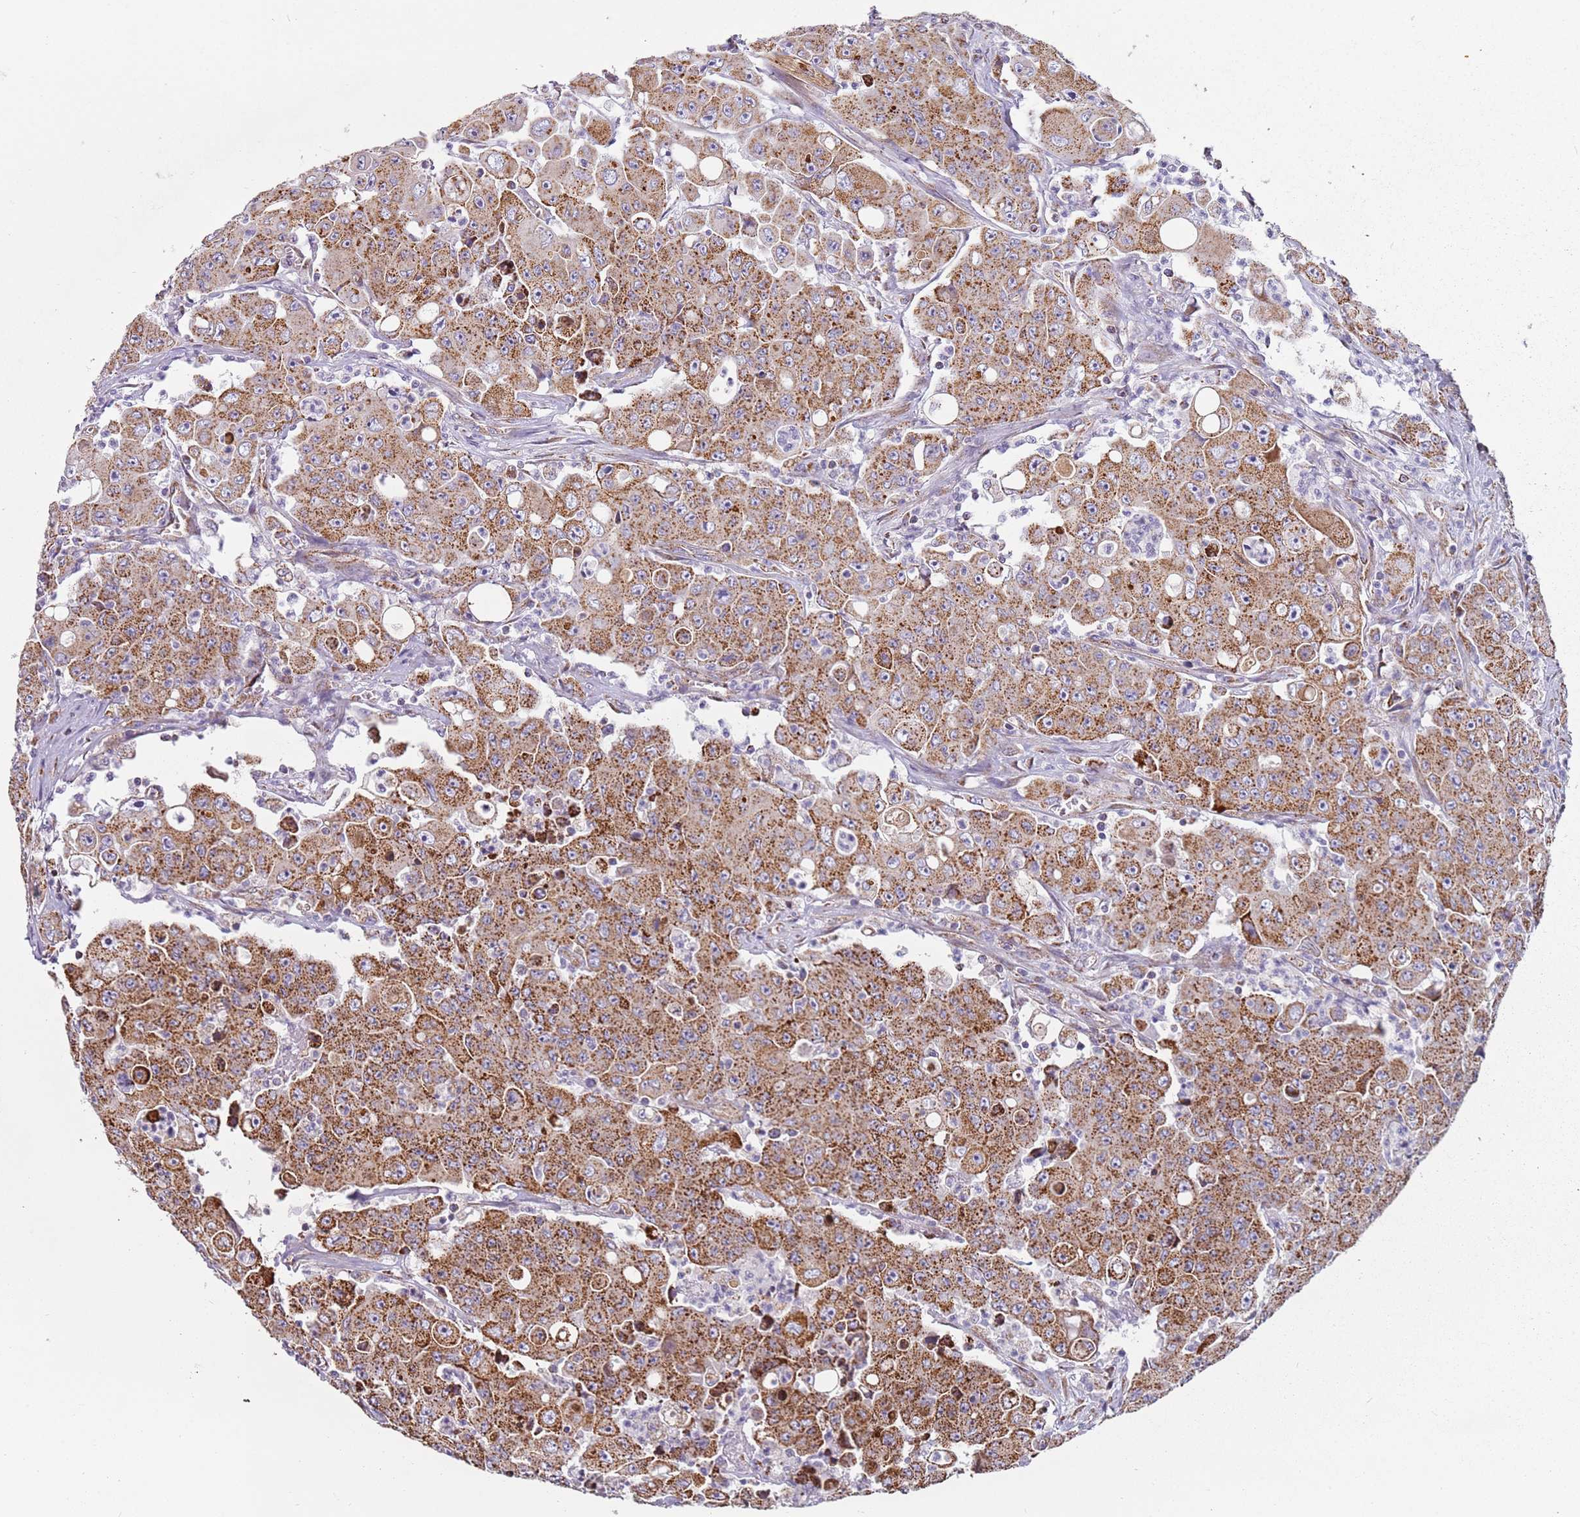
{"staining": {"intensity": "moderate", "quantity": ">75%", "location": "cytoplasmic/membranous"}, "tissue": "colorectal cancer", "cell_type": "Tumor cells", "image_type": "cancer", "snomed": [{"axis": "morphology", "description": "Adenocarcinoma, NOS"}, {"axis": "topography", "description": "Colon"}], "caption": "Immunohistochemical staining of colorectal cancer (adenocarcinoma) displays medium levels of moderate cytoplasmic/membranous protein expression in approximately >75% of tumor cells.", "gene": "ALS2", "patient": {"sex": "male", "age": 51}}